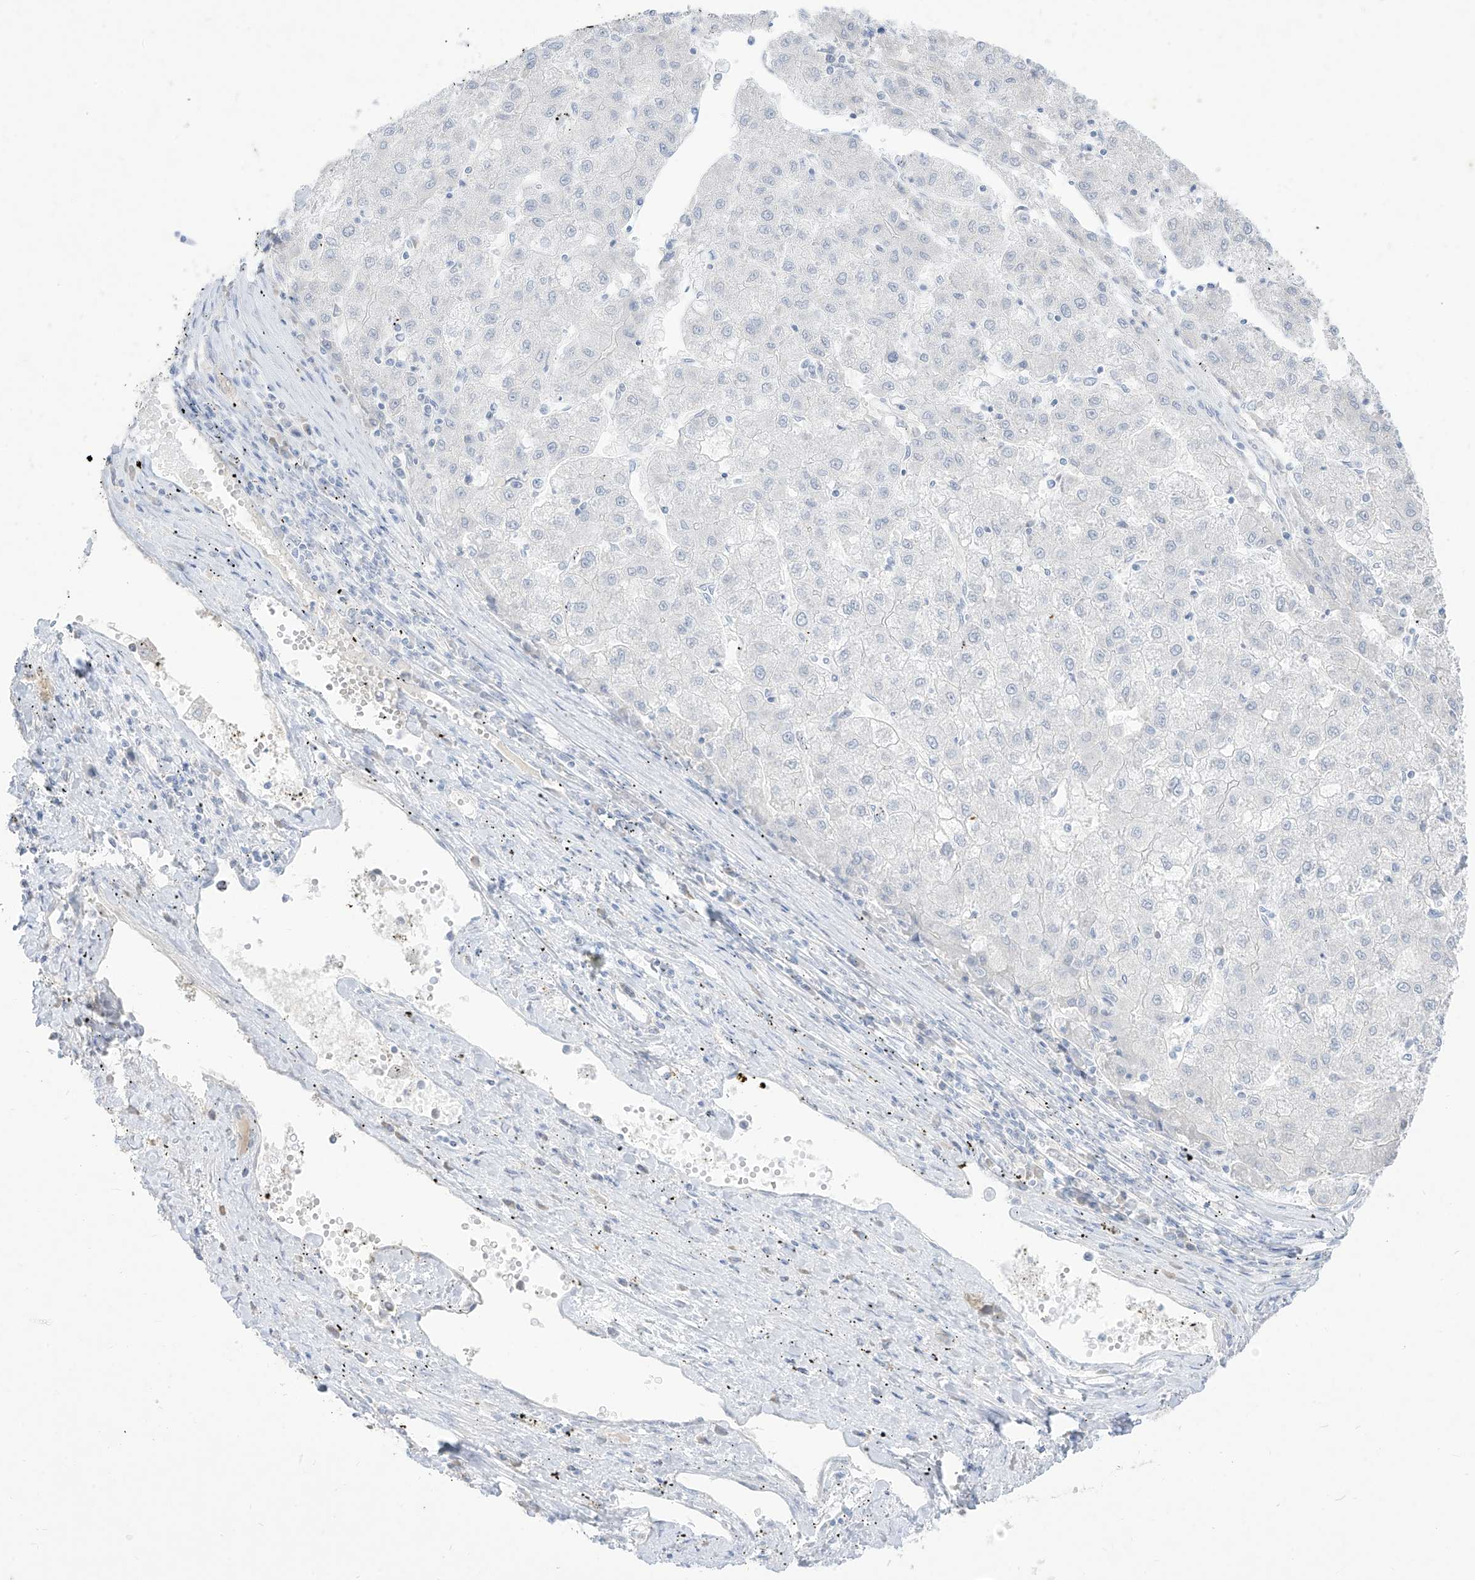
{"staining": {"intensity": "negative", "quantity": "none", "location": "none"}, "tissue": "liver cancer", "cell_type": "Tumor cells", "image_type": "cancer", "snomed": [{"axis": "morphology", "description": "Carcinoma, Hepatocellular, NOS"}, {"axis": "topography", "description": "Liver"}], "caption": "A photomicrograph of human liver cancer is negative for staining in tumor cells. (Brightfield microscopy of DAB (3,3'-diaminobenzidine) immunohistochemistry (IHC) at high magnification).", "gene": "TGM4", "patient": {"sex": "male", "age": 72}}